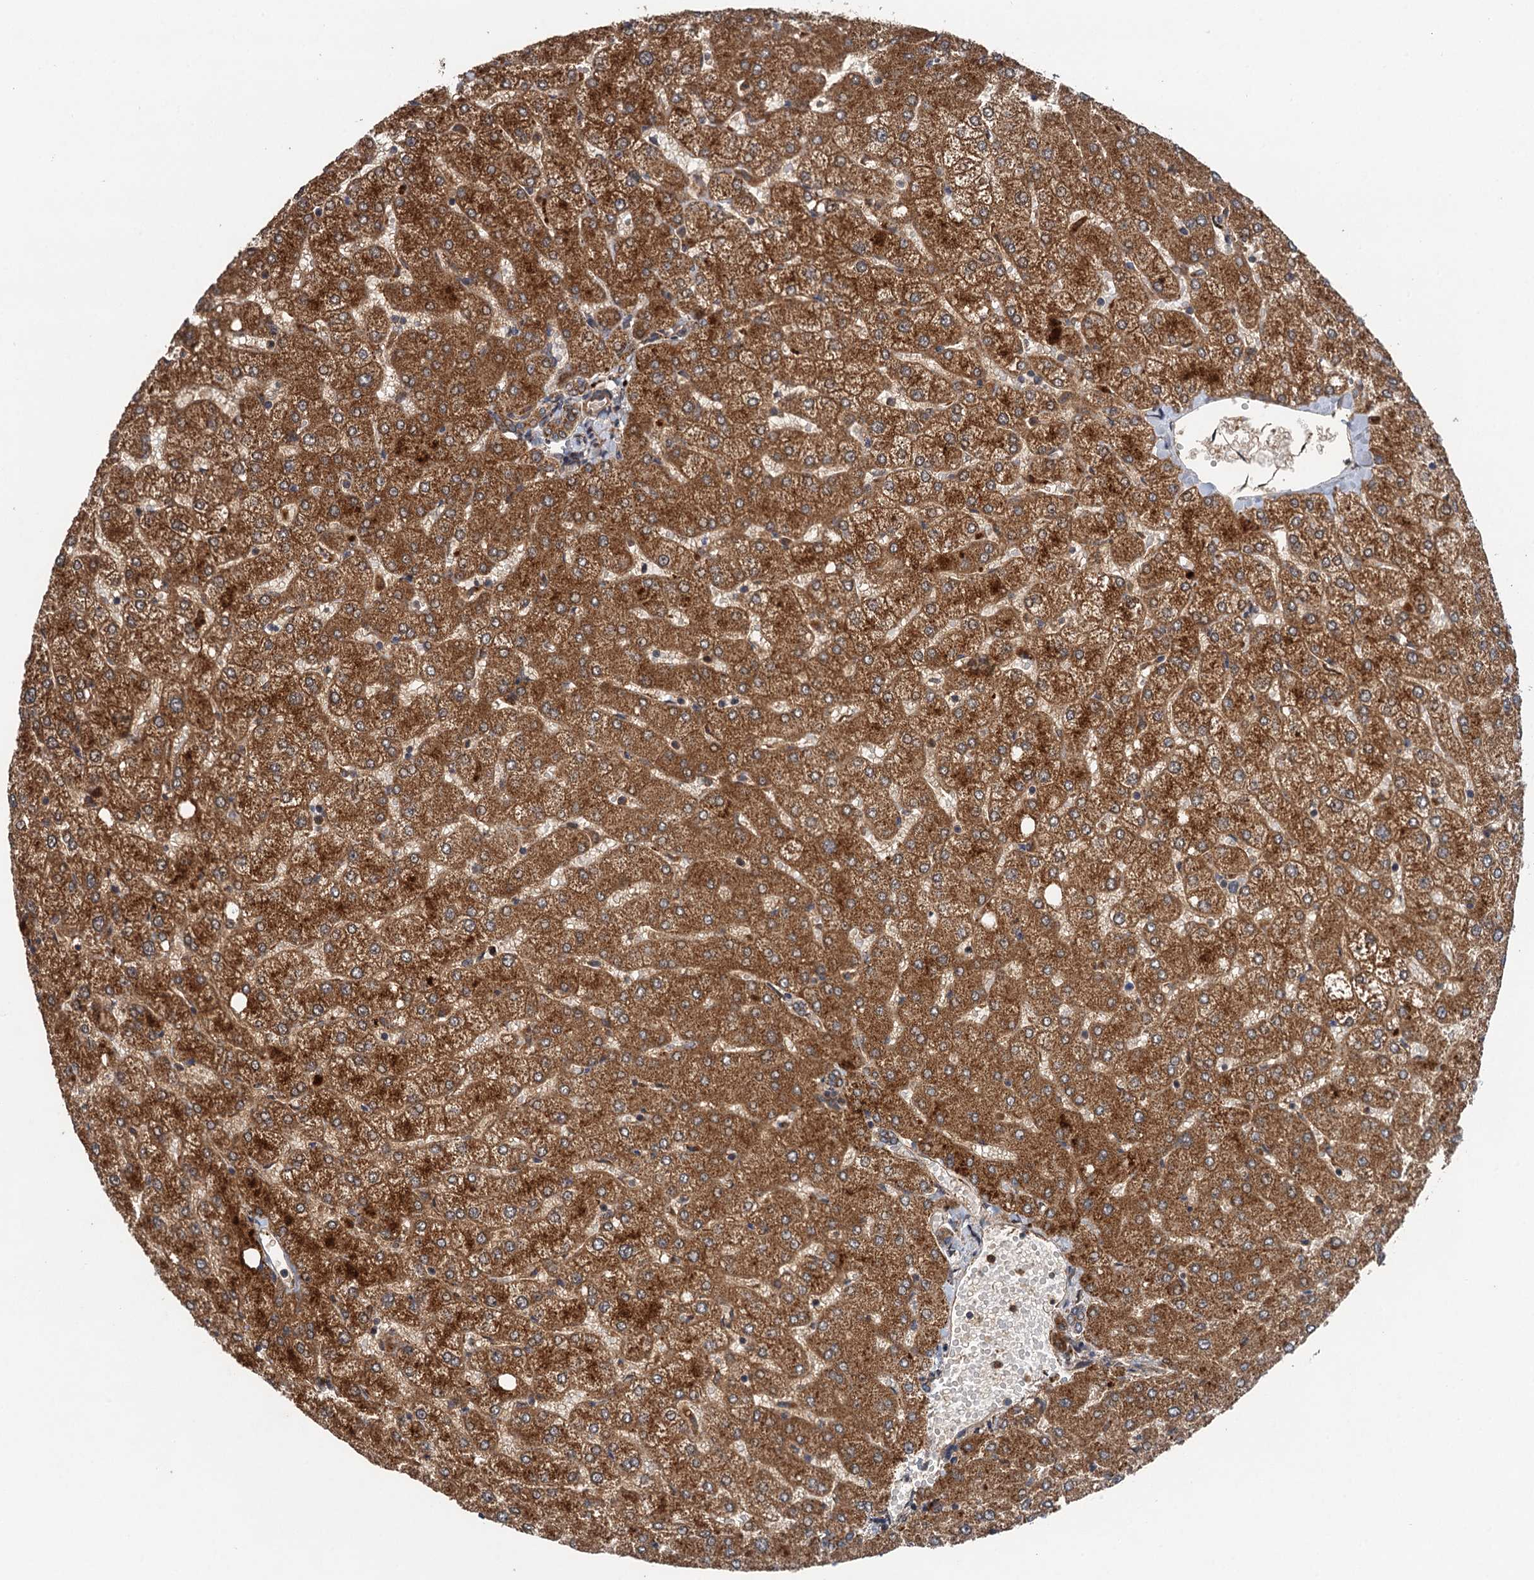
{"staining": {"intensity": "moderate", "quantity": ">75%", "location": "cytoplasmic/membranous"}, "tissue": "liver", "cell_type": "Cholangiocytes", "image_type": "normal", "snomed": [{"axis": "morphology", "description": "Normal tissue, NOS"}, {"axis": "topography", "description": "Liver"}], "caption": "High-magnification brightfield microscopy of benign liver stained with DAB (brown) and counterstained with hematoxylin (blue). cholangiocytes exhibit moderate cytoplasmic/membranous positivity is appreciated in about>75% of cells.", "gene": "NLRP10", "patient": {"sex": "female", "age": 54}}